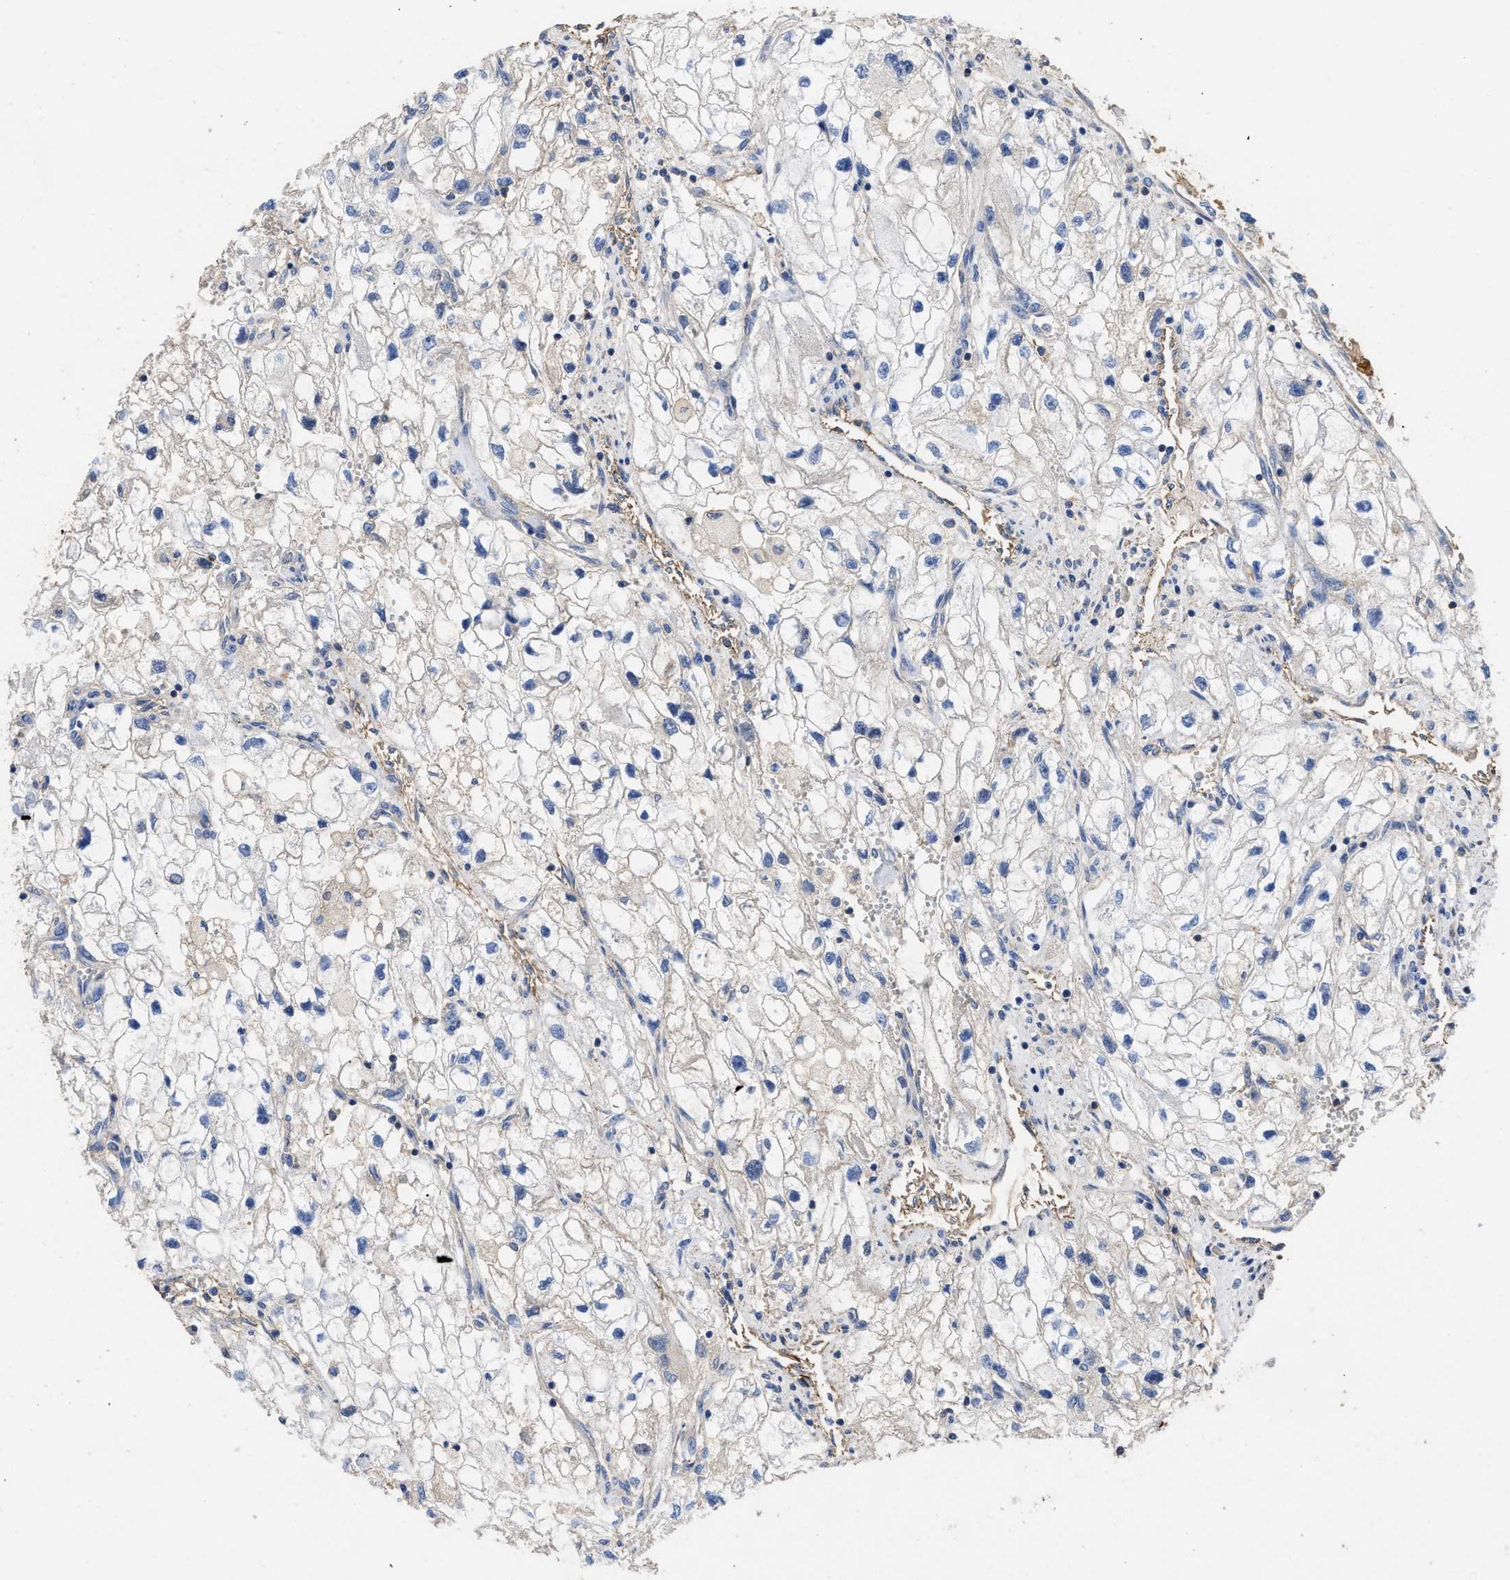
{"staining": {"intensity": "negative", "quantity": "none", "location": "none"}, "tissue": "renal cancer", "cell_type": "Tumor cells", "image_type": "cancer", "snomed": [{"axis": "morphology", "description": "Adenocarcinoma, NOS"}, {"axis": "topography", "description": "Kidney"}], "caption": "Immunohistochemical staining of renal cancer (adenocarcinoma) displays no significant positivity in tumor cells.", "gene": "USP4", "patient": {"sex": "female", "age": 70}}